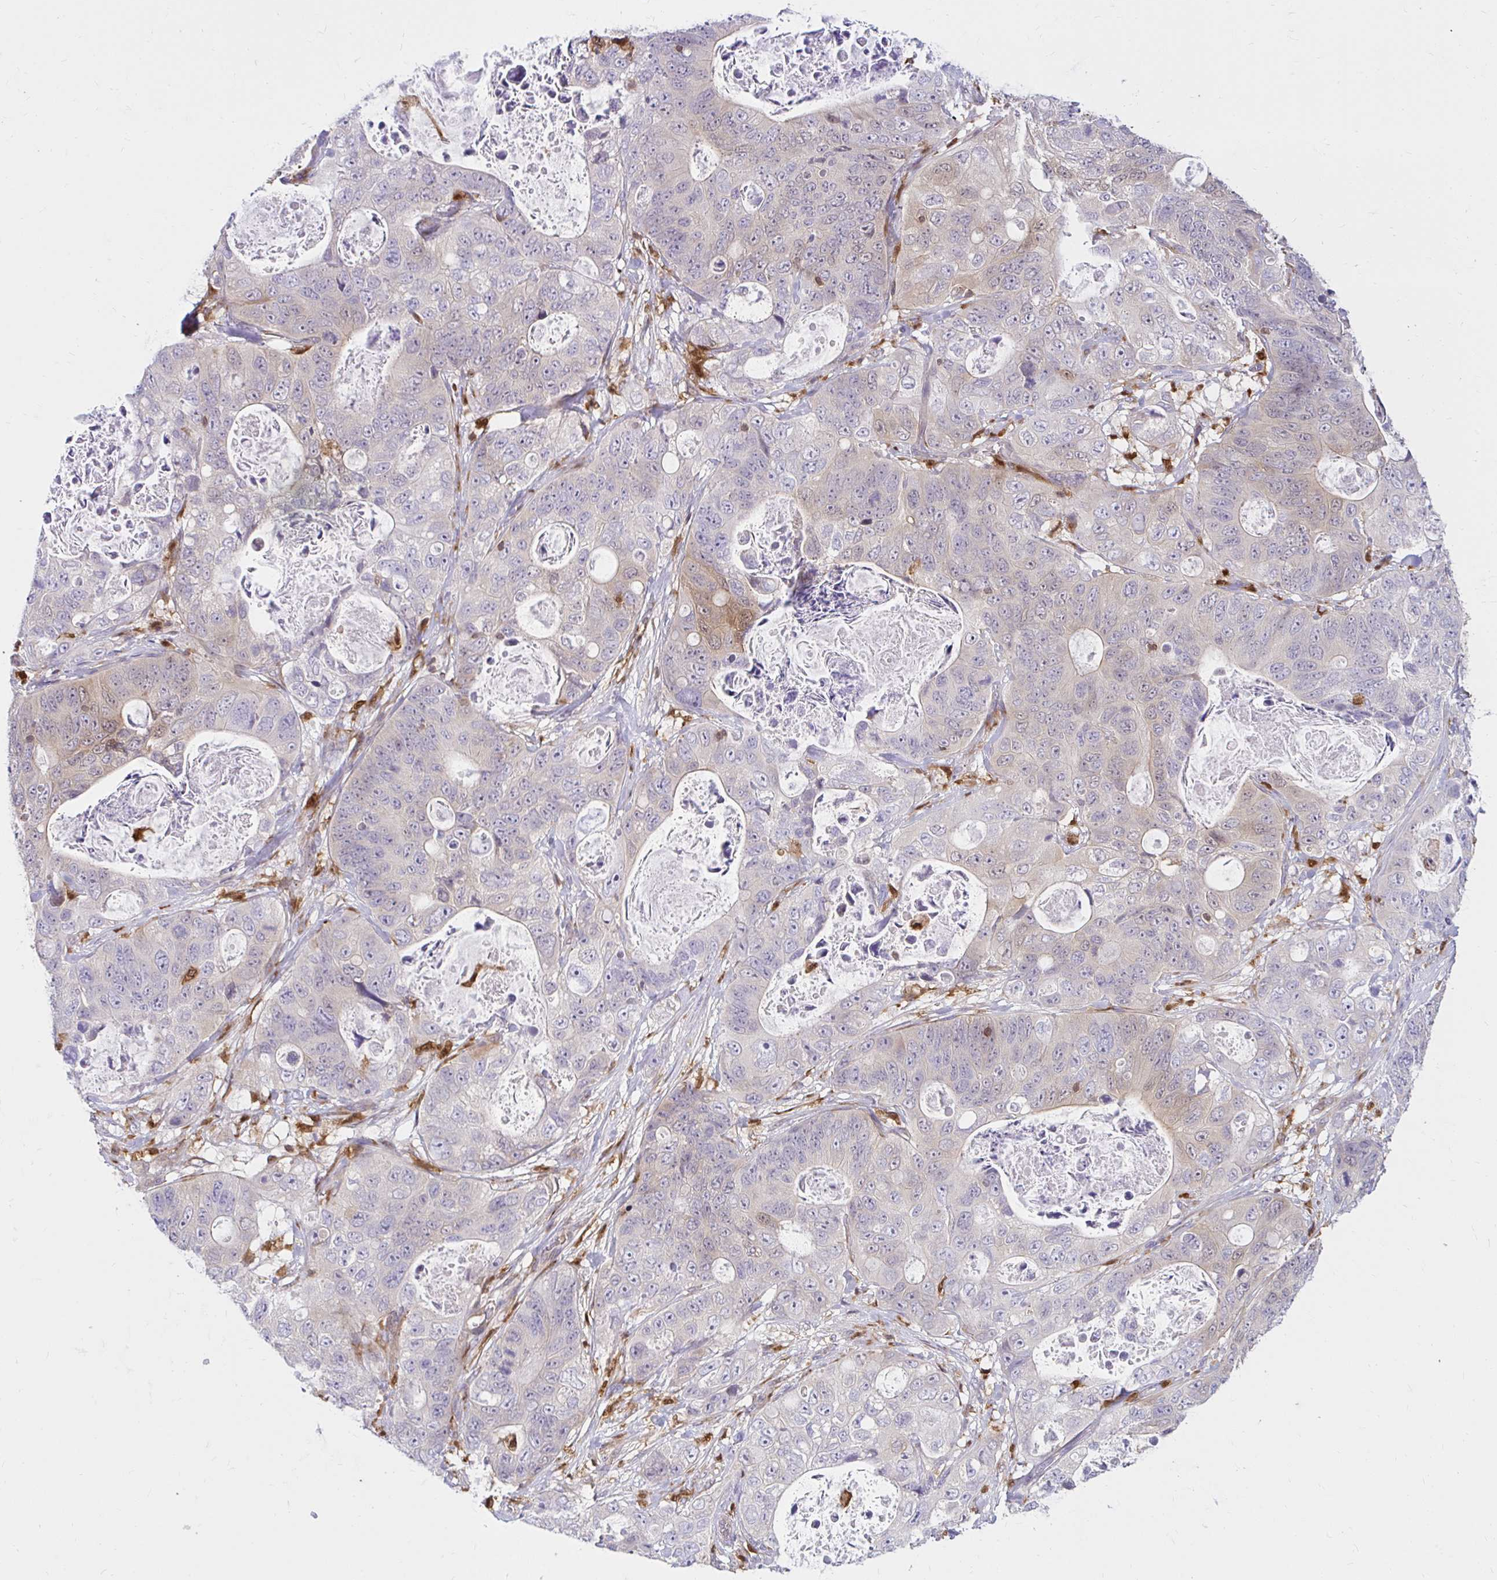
{"staining": {"intensity": "weak", "quantity": "25%-75%", "location": "cytoplasmic/membranous"}, "tissue": "stomach cancer", "cell_type": "Tumor cells", "image_type": "cancer", "snomed": [{"axis": "morphology", "description": "Normal tissue, NOS"}, {"axis": "morphology", "description": "Adenocarcinoma, NOS"}, {"axis": "topography", "description": "Stomach"}], "caption": "Stomach cancer (adenocarcinoma) stained for a protein displays weak cytoplasmic/membranous positivity in tumor cells.", "gene": "PYCARD", "patient": {"sex": "female", "age": 89}}